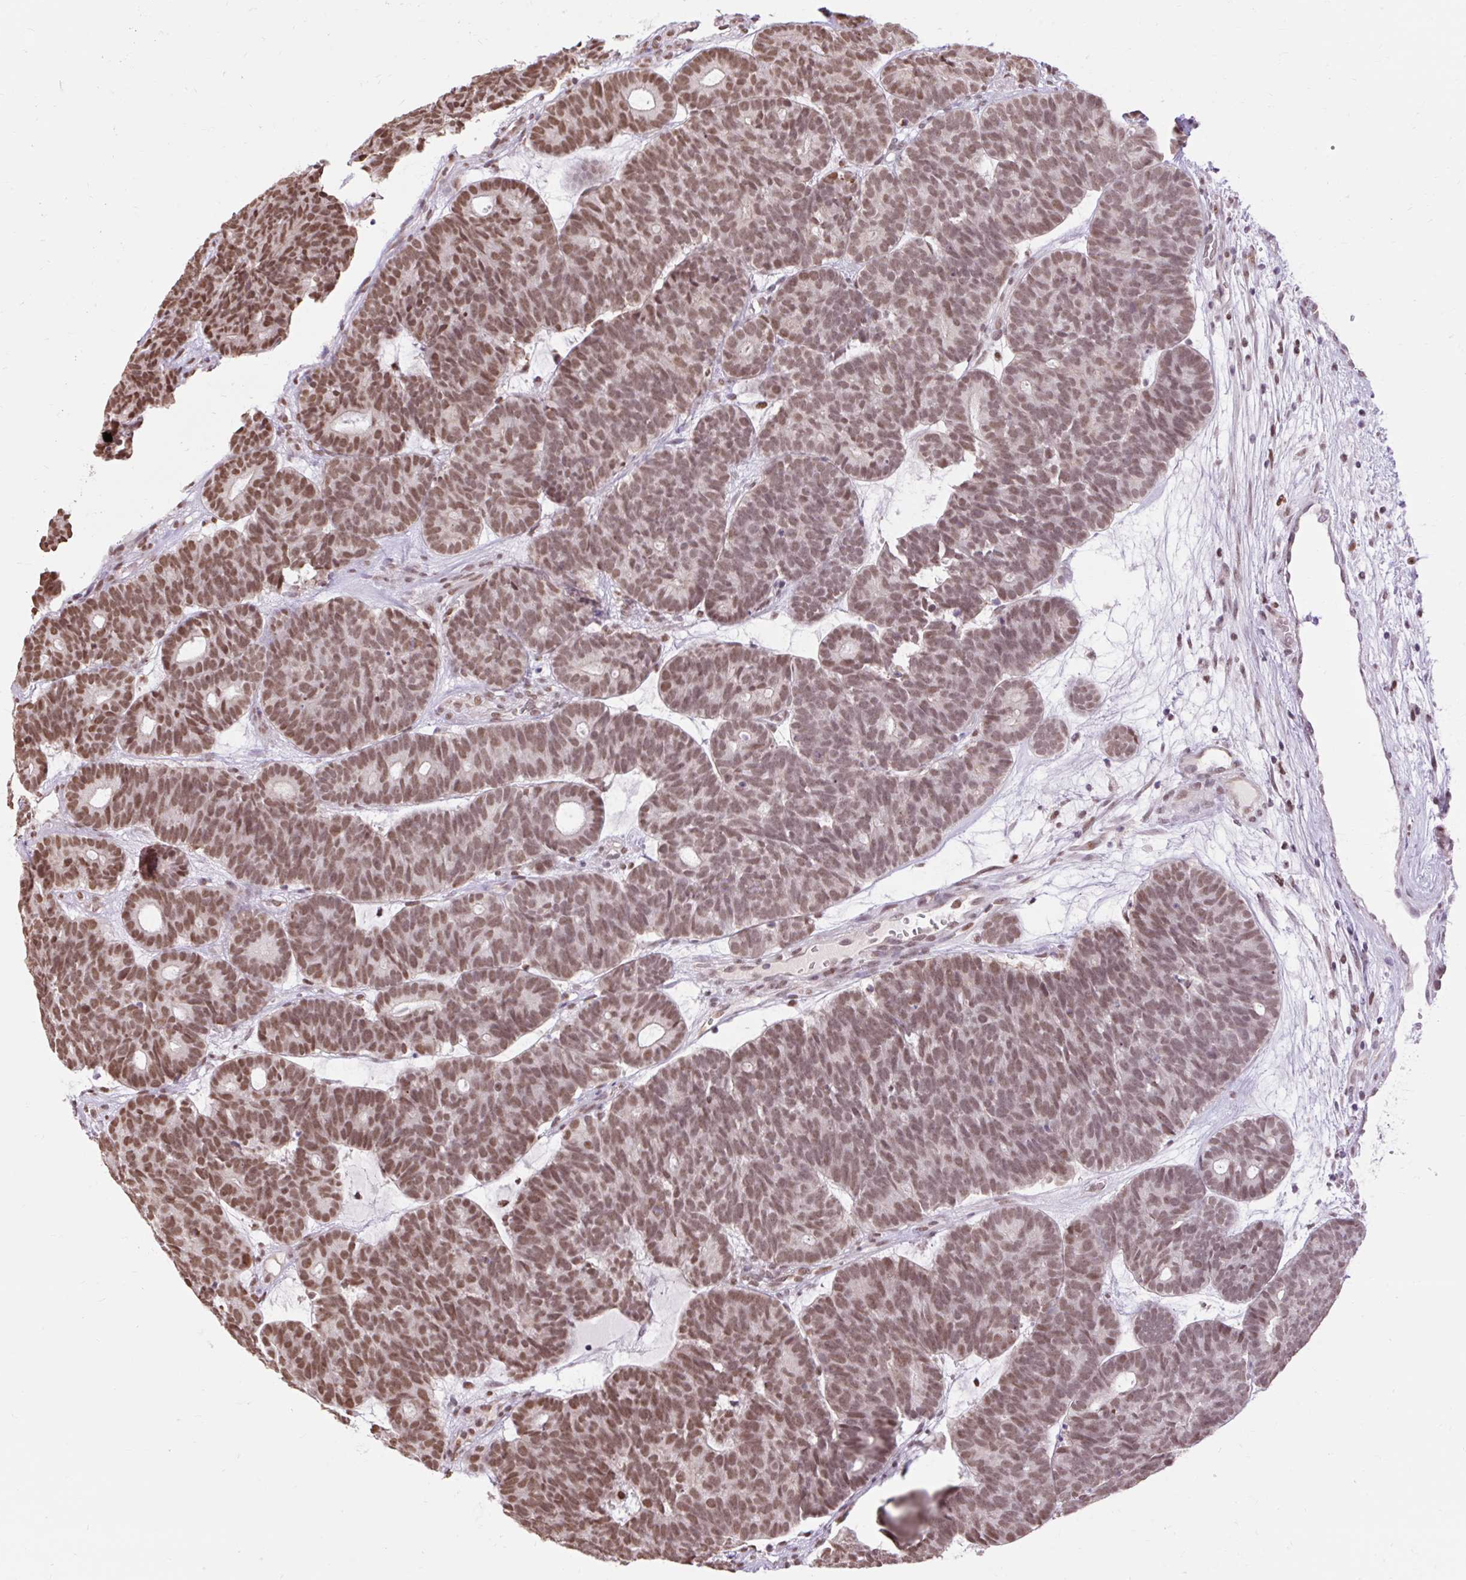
{"staining": {"intensity": "moderate", "quantity": ">75%", "location": "nuclear"}, "tissue": "head and neck cancer", "cell_type": "Tumor cells", "image_type": "cancer", "snomed": [{"axis": "morphology", "description": "Adenocarcinoma, NOS"}, {"axis": "topography", "description": "Head-Neck"}], "caption": "Immunohistochemical staining of human head and neck adenocarcinoma demonstrates moderate nuclear protein staining in about >75% of tumor cells. (IHC, brightfield microscopy, high magnification).", "gene": "NPIPB12", "patient": {"sex": "female", "age": 81}}